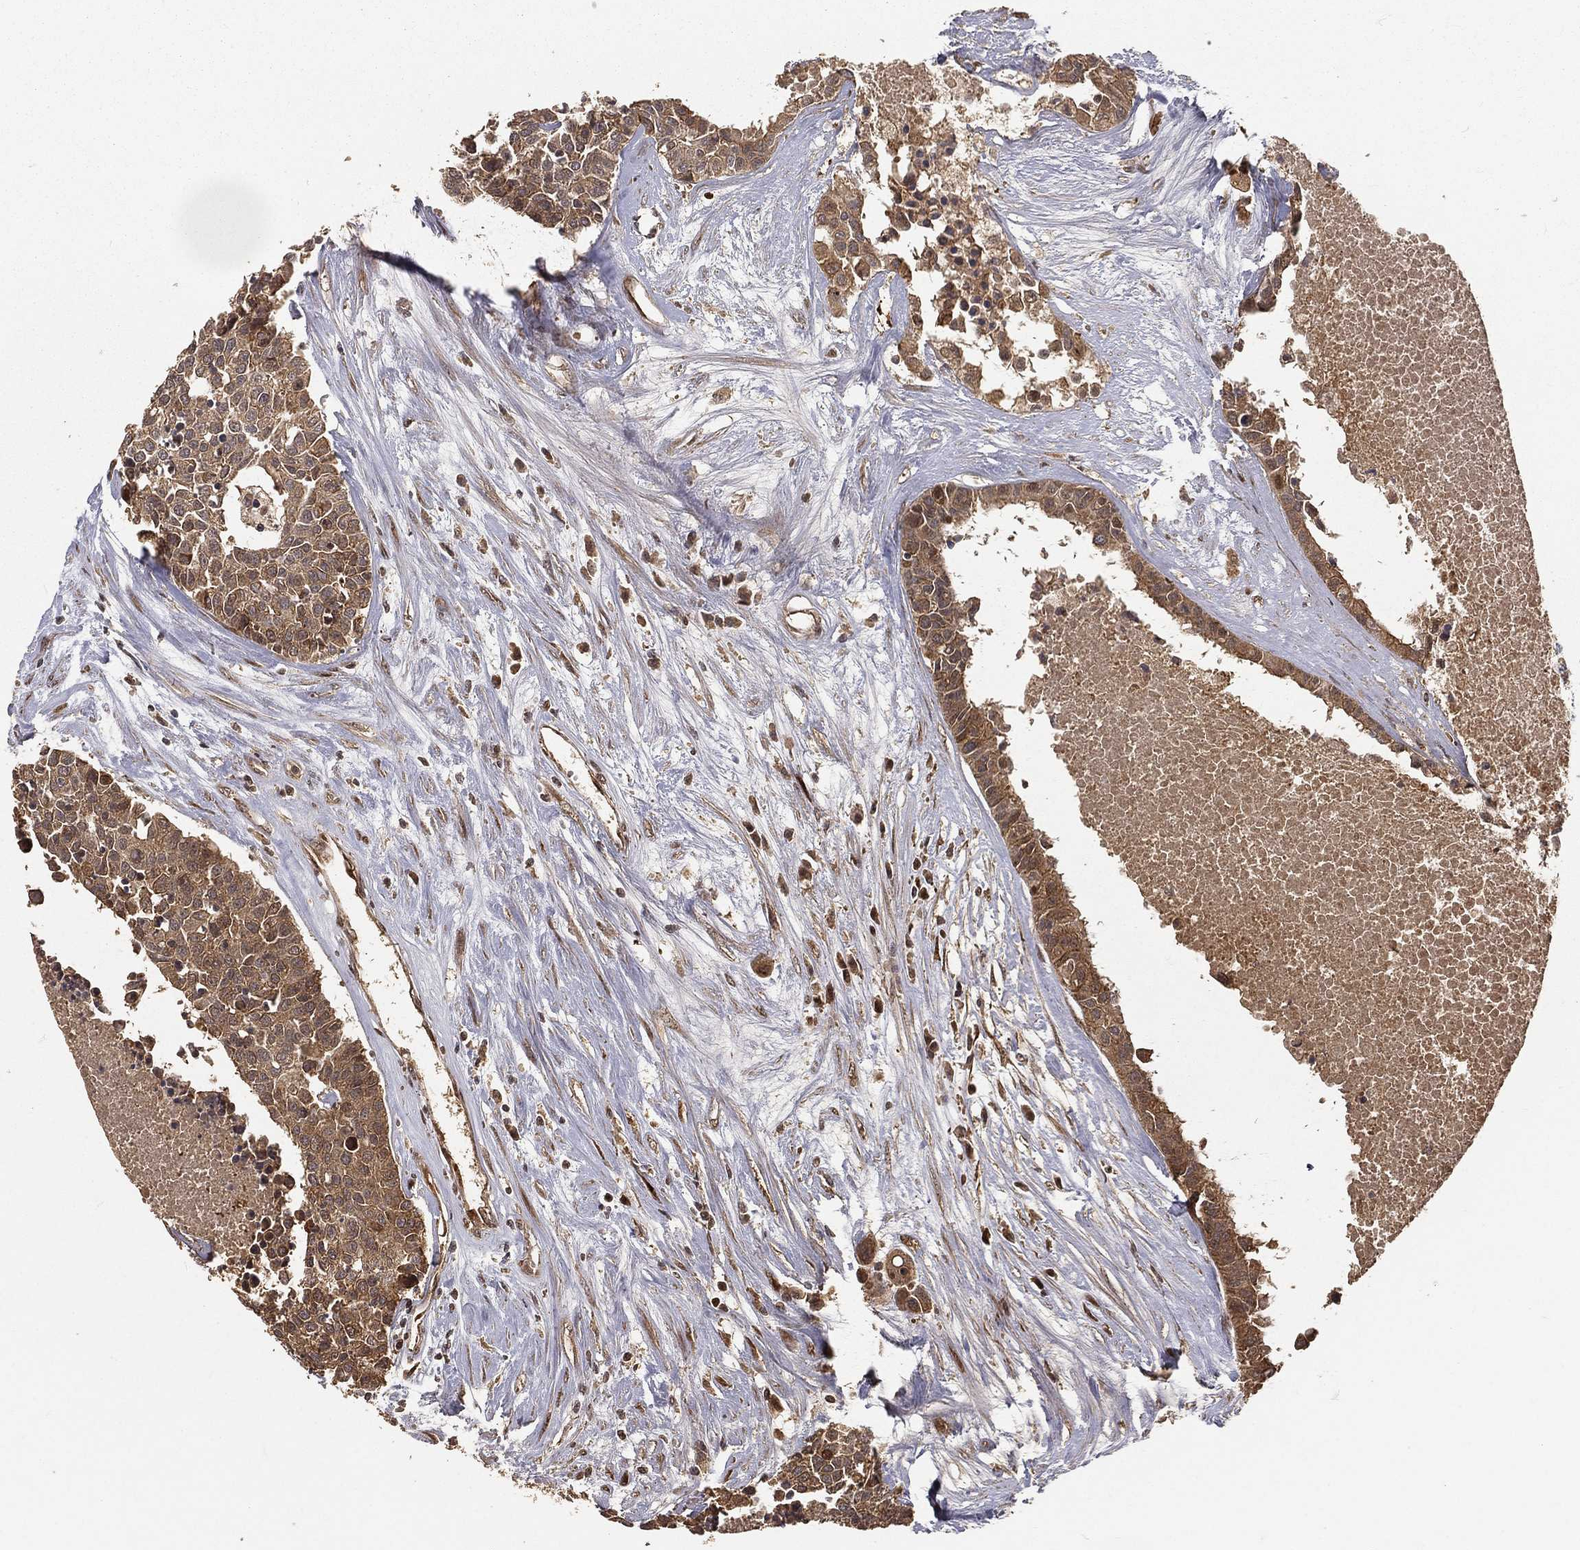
{"staining": {"intensity": "weak", "quantity": ">75%", "location": "cytoplasmic/membranous"}, "tissue": "carcinoid", "cell_type": "Tumor cells", "image_type": "cancer", "snomed": [{"axis": "morphology", "description": "Carcinoid, malignant, NOS"}, {"axis": "topography", "description": "Colon"}], "caption": "Protein analysis of carcinoid (malignant) tissue displays weak cytoplasmic/membranous positivity in about >75% of tumor cells. The staining was performed using DAB, with brown indicating positive protein expression. Nuclei are stained blue with hematoxylin.", "gene": "MAPK1", "patient": {"sex": "male", "age": 81}}